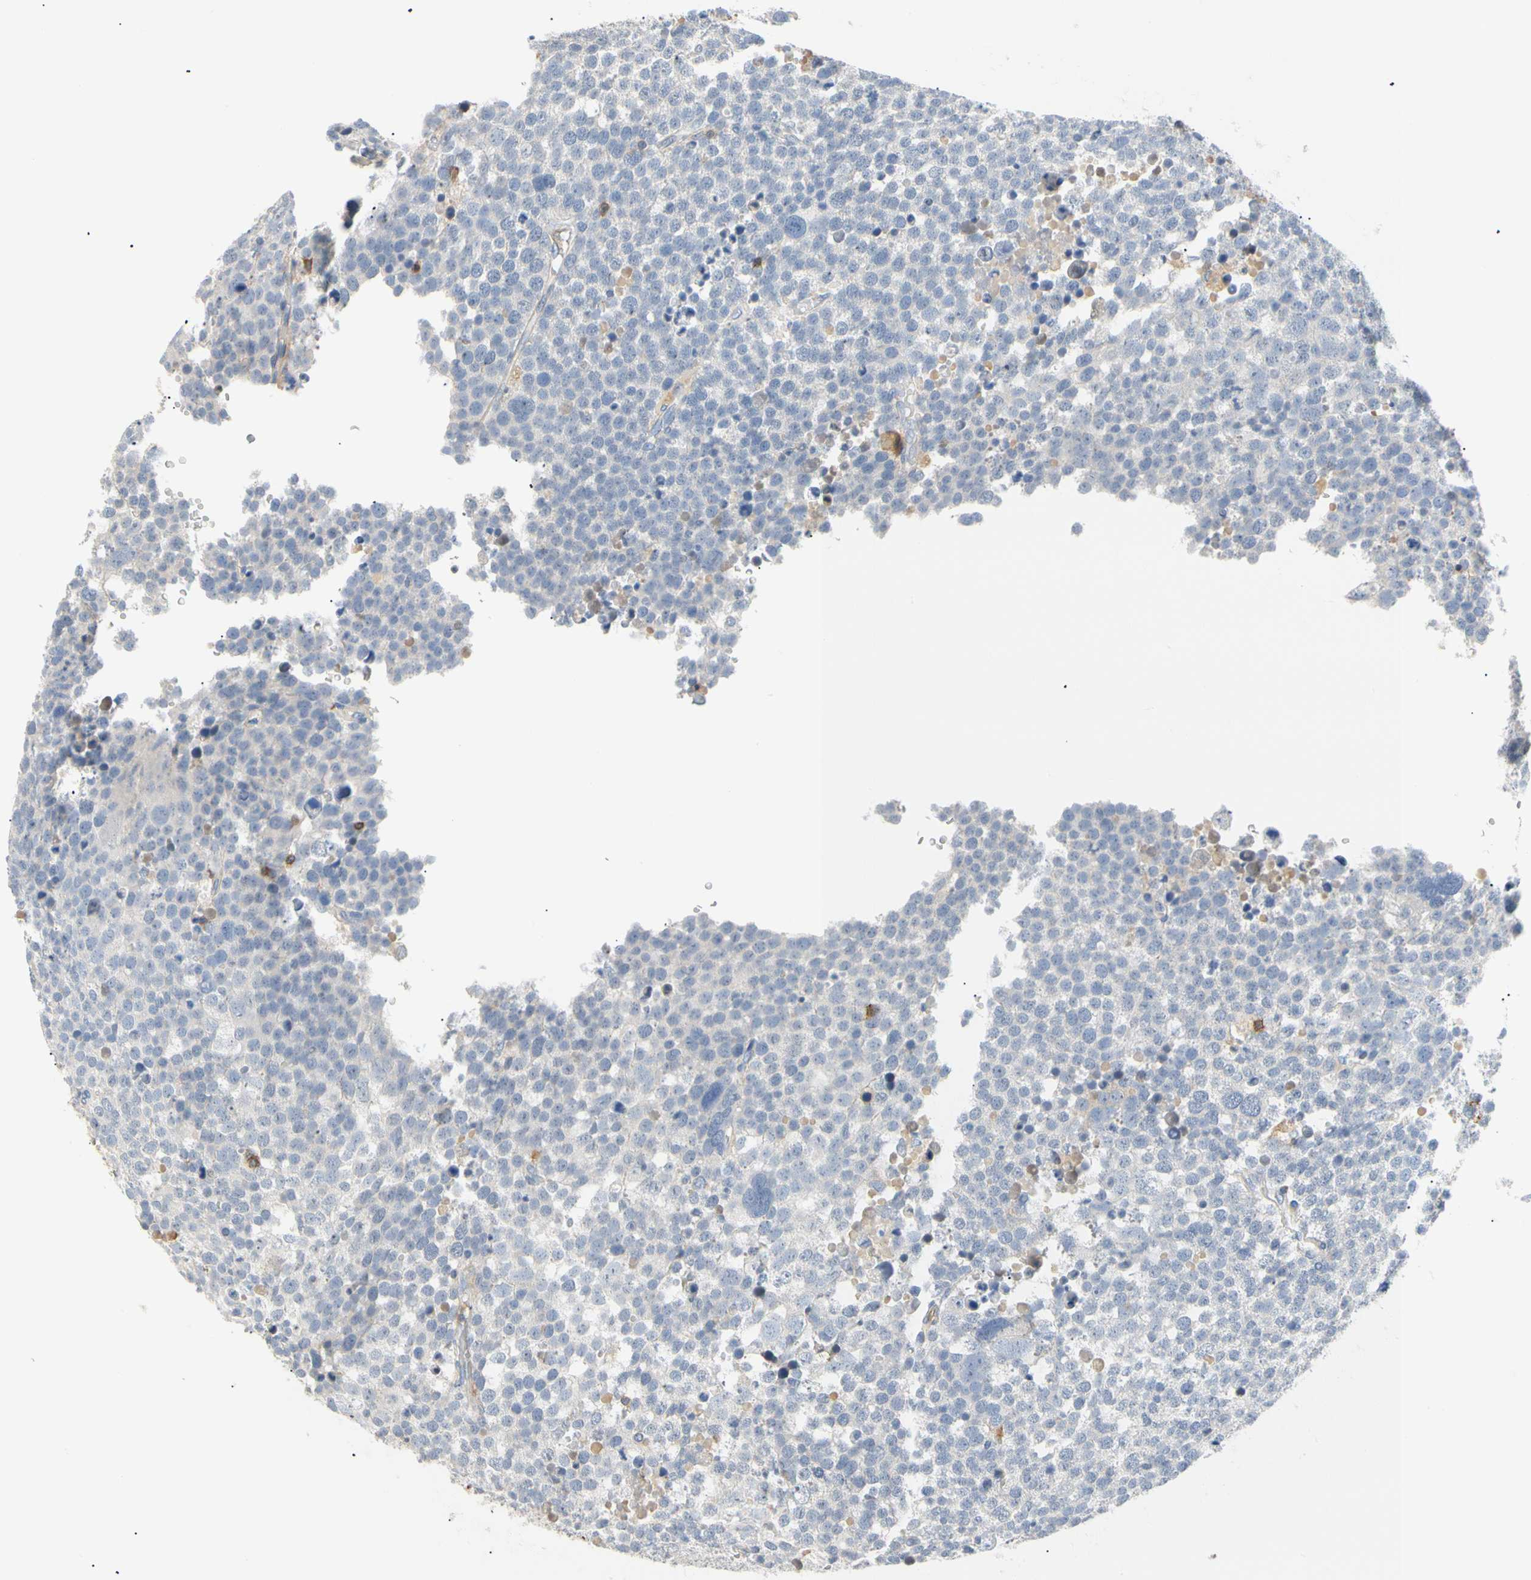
{"staining": {"intensity": "negative", "quantity": "none", "location": "none"}, "tissue": "testis cancer", "cell_type": "Tumor cells", "image_type": "cancer", "snomed": [{"axis": "morphology", "description": "Seminoma, NOS"}, {"axis": "topography", "description": "Testis"}], "caption": "Tumor cells show no significant protein positivity in seminoma (testis). (Brightfield microscopy of DAB immunohistochemistry at high magnification).", "gene": "TNFRSF18", "patient": {"sex": "male", "age": 71}}